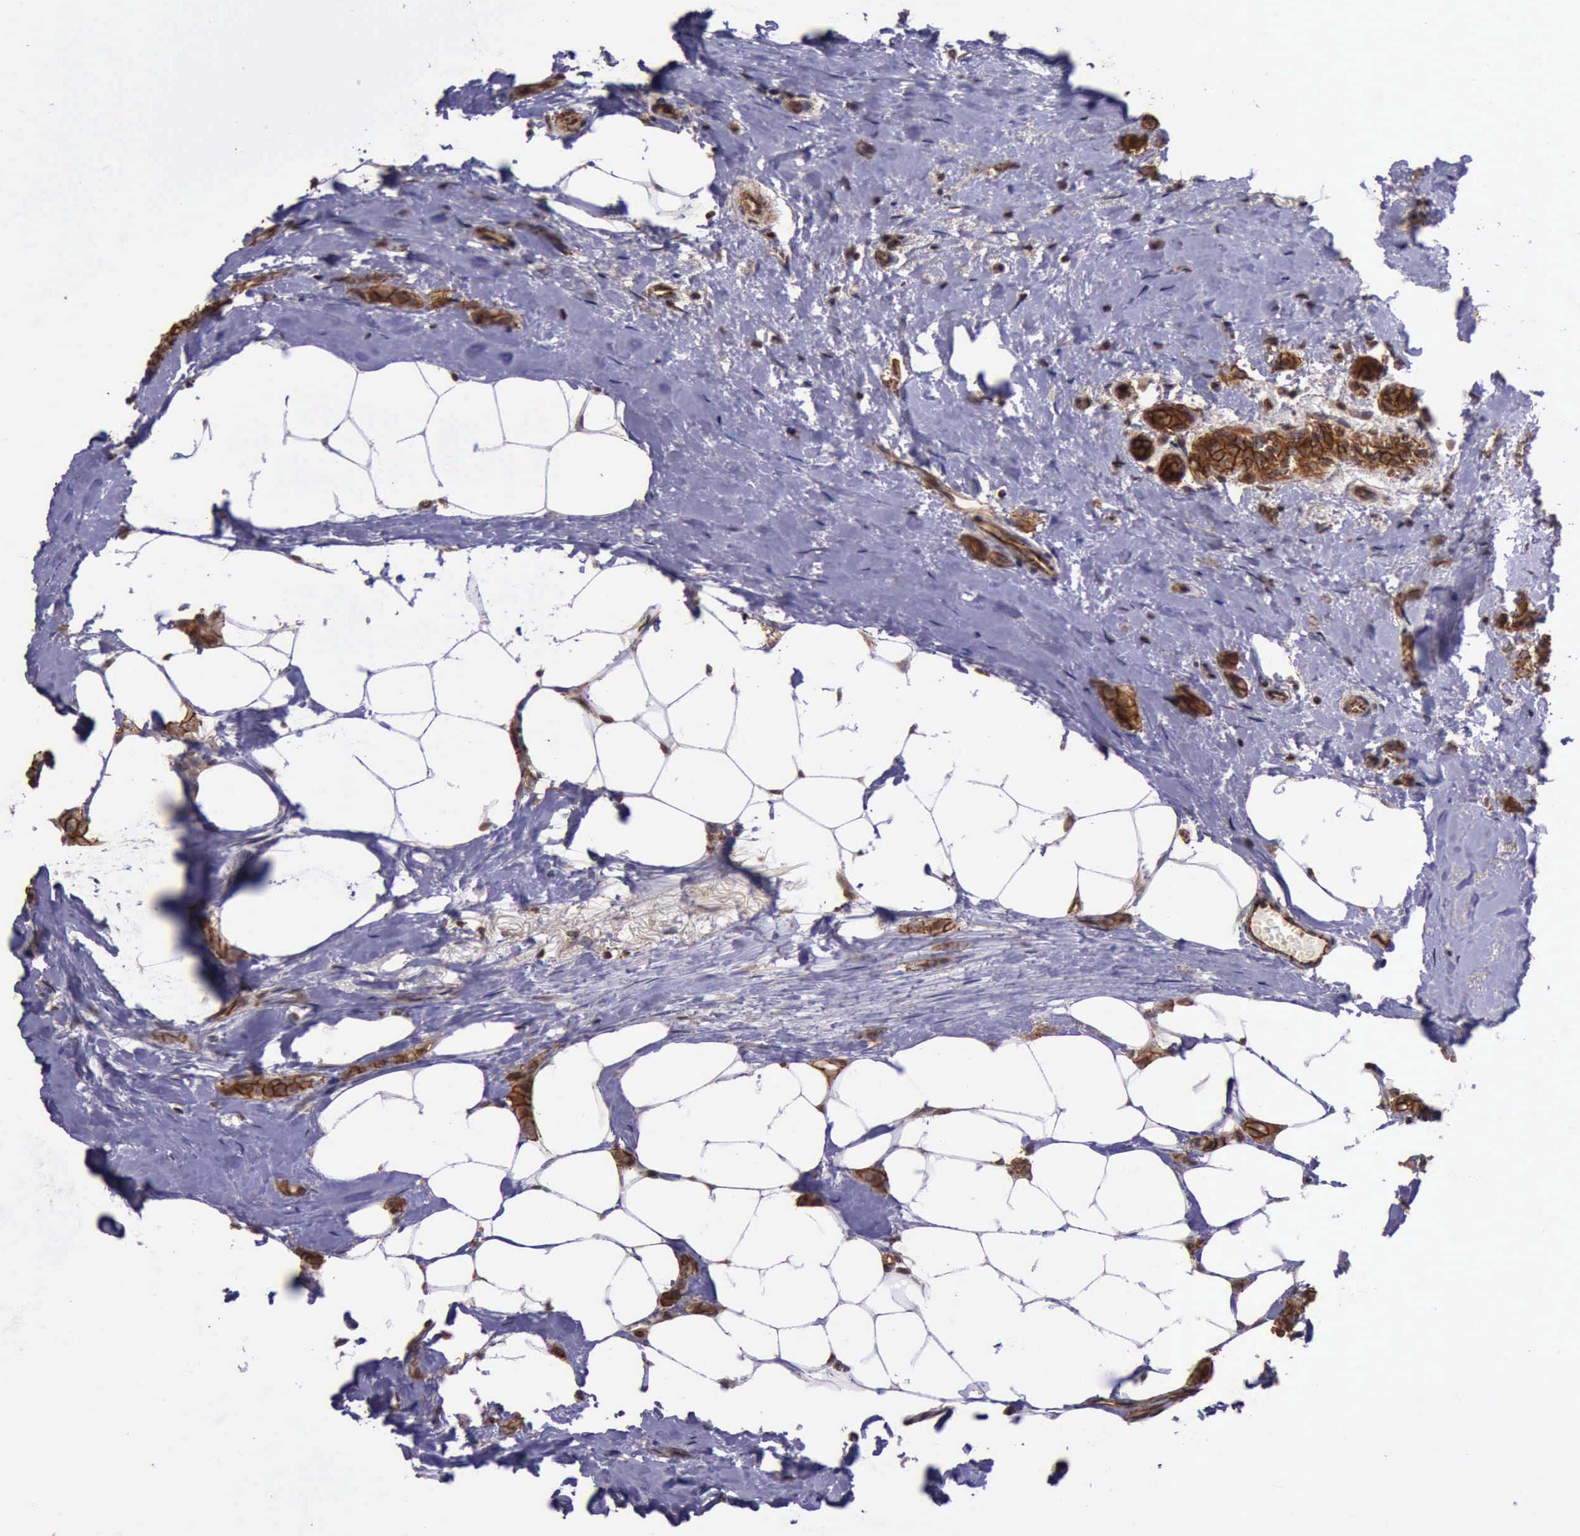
{"staining": {"intensity": "strong", "quantity": ">75%", "location": "cytoplasmic/membranous"}, "tissue": "breast cancer", "cell_type": "Tumor cells", "image_type": "cancer", "snomed": [{"axis": "morphology", "description": "Lobular carcinoma"}, {"axis": "topography", "description": "Breast"}], "caption": "High-magnification brightfield microscopy of breast cancer stained with DAB (3,3'-diaminobenzidine) (brown) and counterstained with hematoxylin (blue). tumor cells exhibit strong cytoplasmic/membranous expression is present in approximately>75% of cells.", "gene": "CTNNB1", "patient": {"sex": "female", "age": 55}}